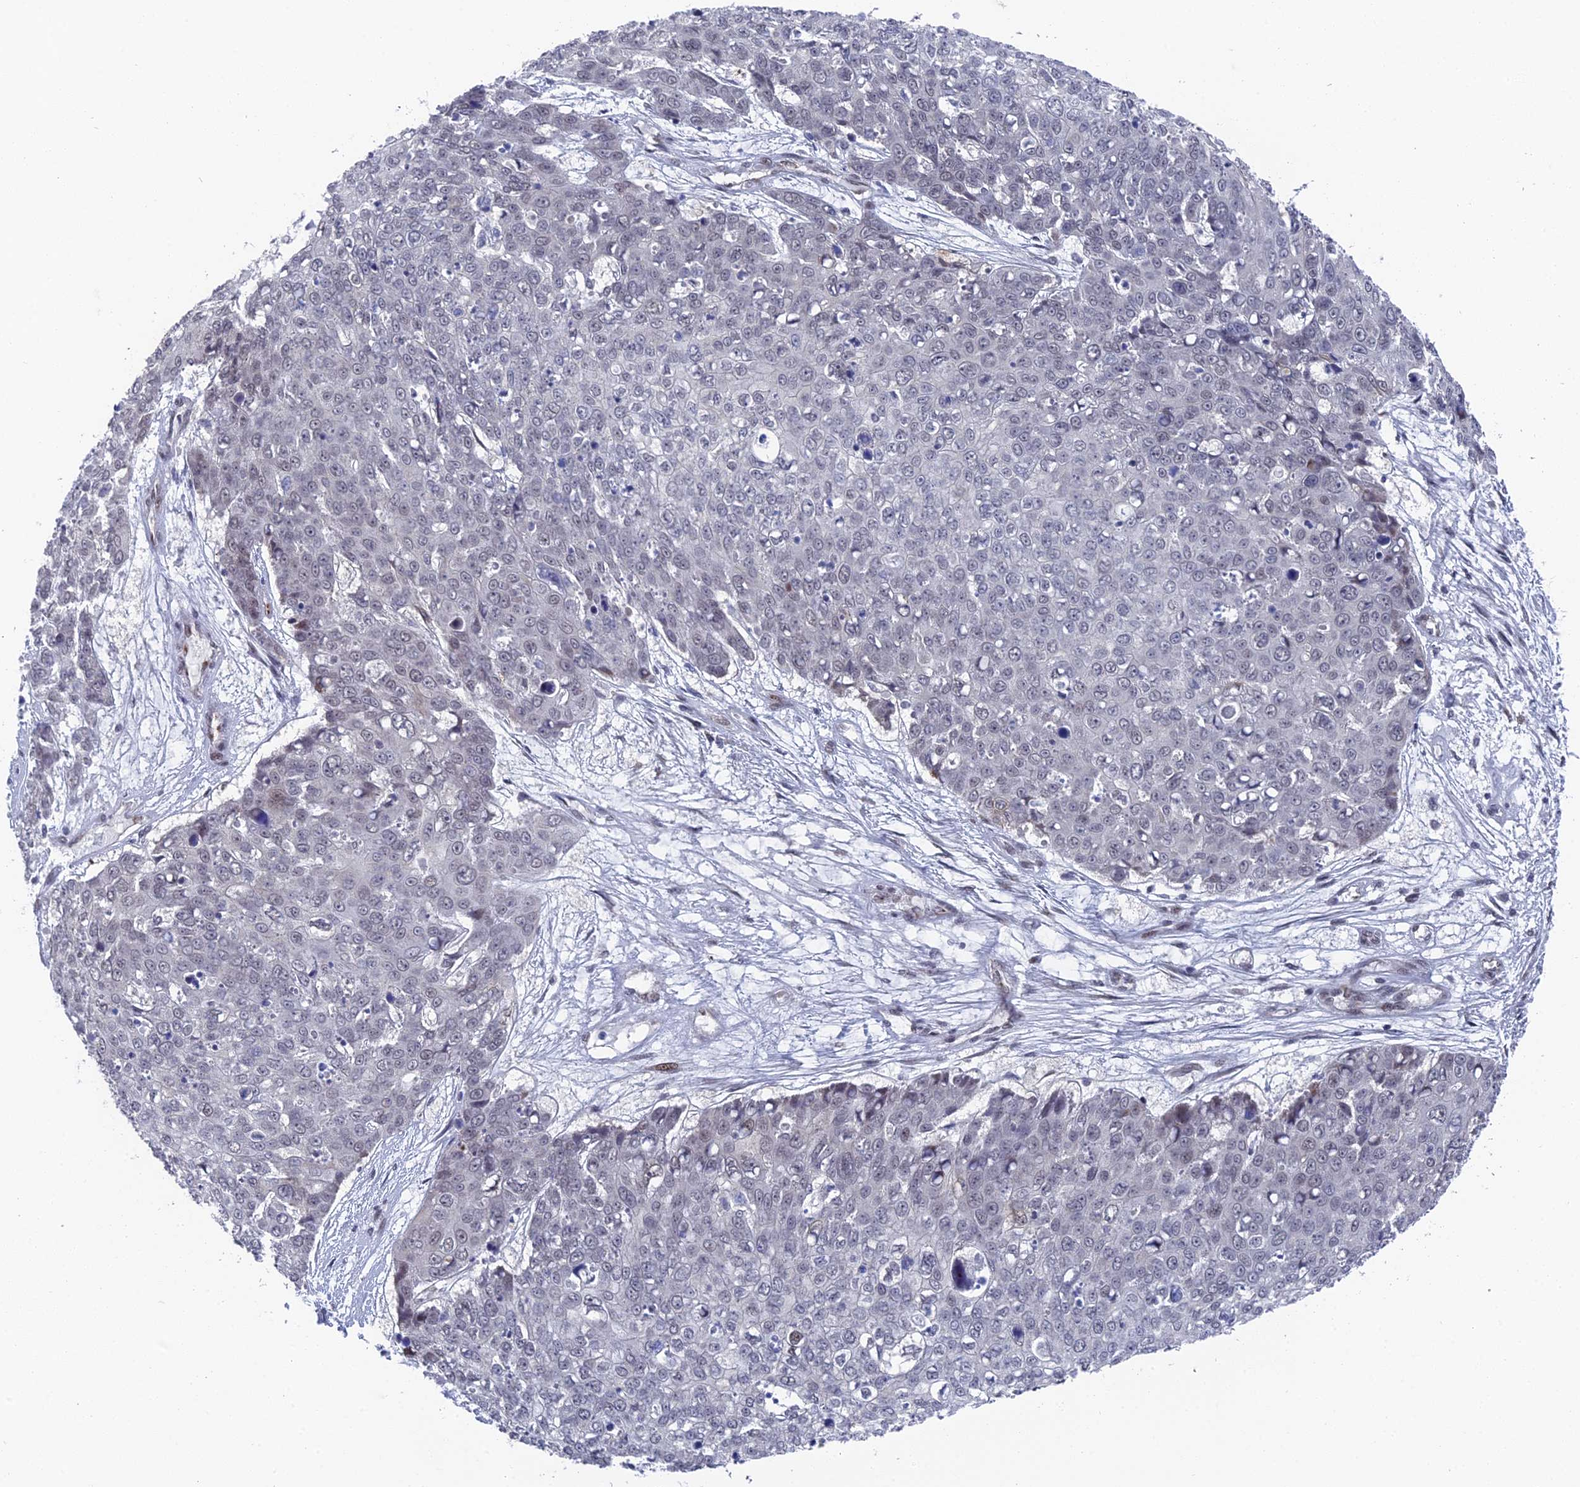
{"staining": {"intensity": "negative", "quantity": "none", "location": "none"}, "tissue": "skin cancer", "cell_type": "Tumor cells", "image_type": "cancer", "snomed": [{"axis": "morphology", "description": "Squamous cell carcinoma, NOS"}, {"axis": "topography", "description": "Skin"}], "caption": "Immunohistochemical staining of human skin cancer (squamous cell carcinoma) displays no significant staining in tumor cells.", "gene": "FHIP2A", "patient": {"sex": "male", "age": 71}}